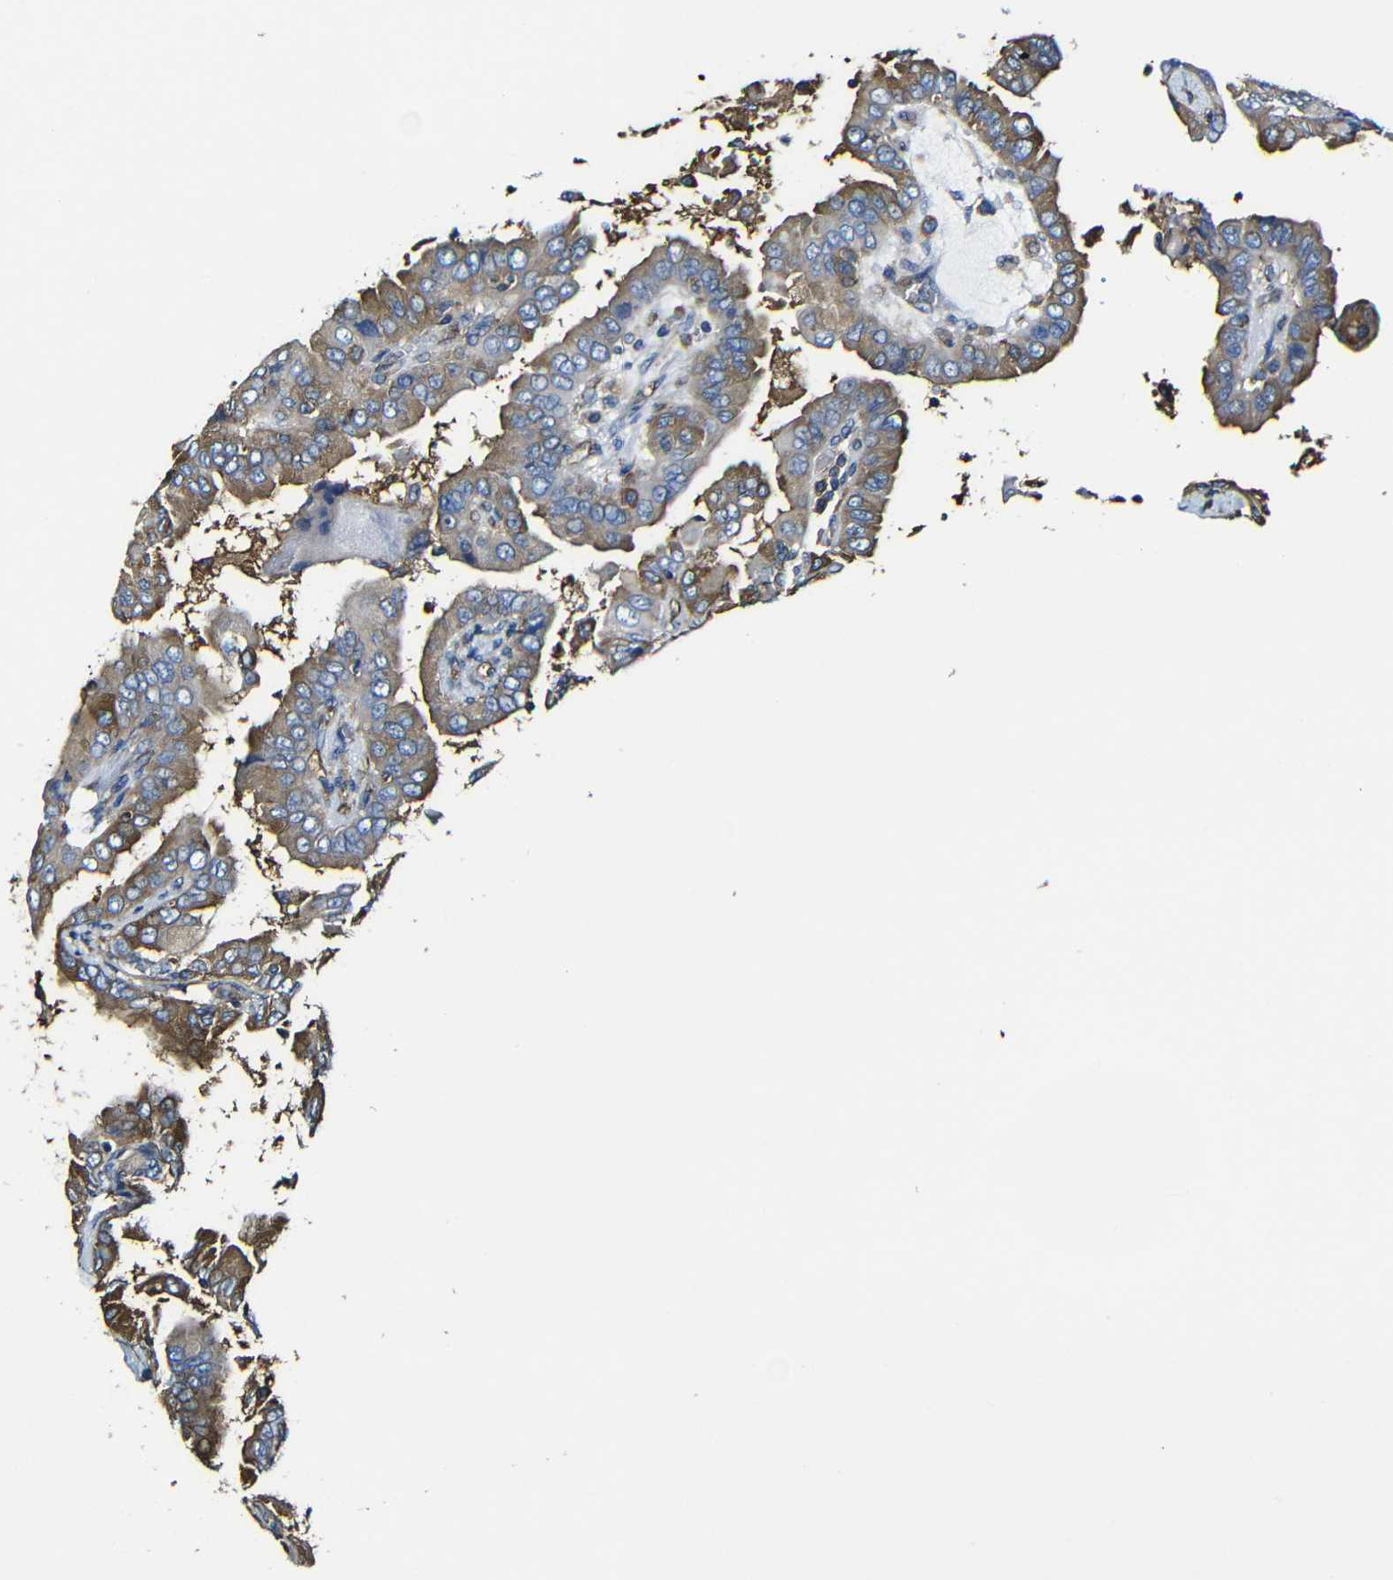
{"staining": {"intensity": "moderate", "quantity": ">75%", "location": "cytoplasmic/membranous"}, "tissue": "thyroid cancer", "cell_type": "Tumor cells", "image_type": "cancer", "snomed": [{"axis": "morphology", "description": "Papillary adenocarcinoma, NOS"}, {"axis": "topography", "description": "Thyroid gland"}], "caption": "This is a micrograph of immunohistochemistry staining of papillary adenocarcinoma (thyroid), which shows moderate expression in the cytoplasmic/membranous of tumor cells.", "gene": "MSN", "patient": {"sex": "male", "age": 33}}